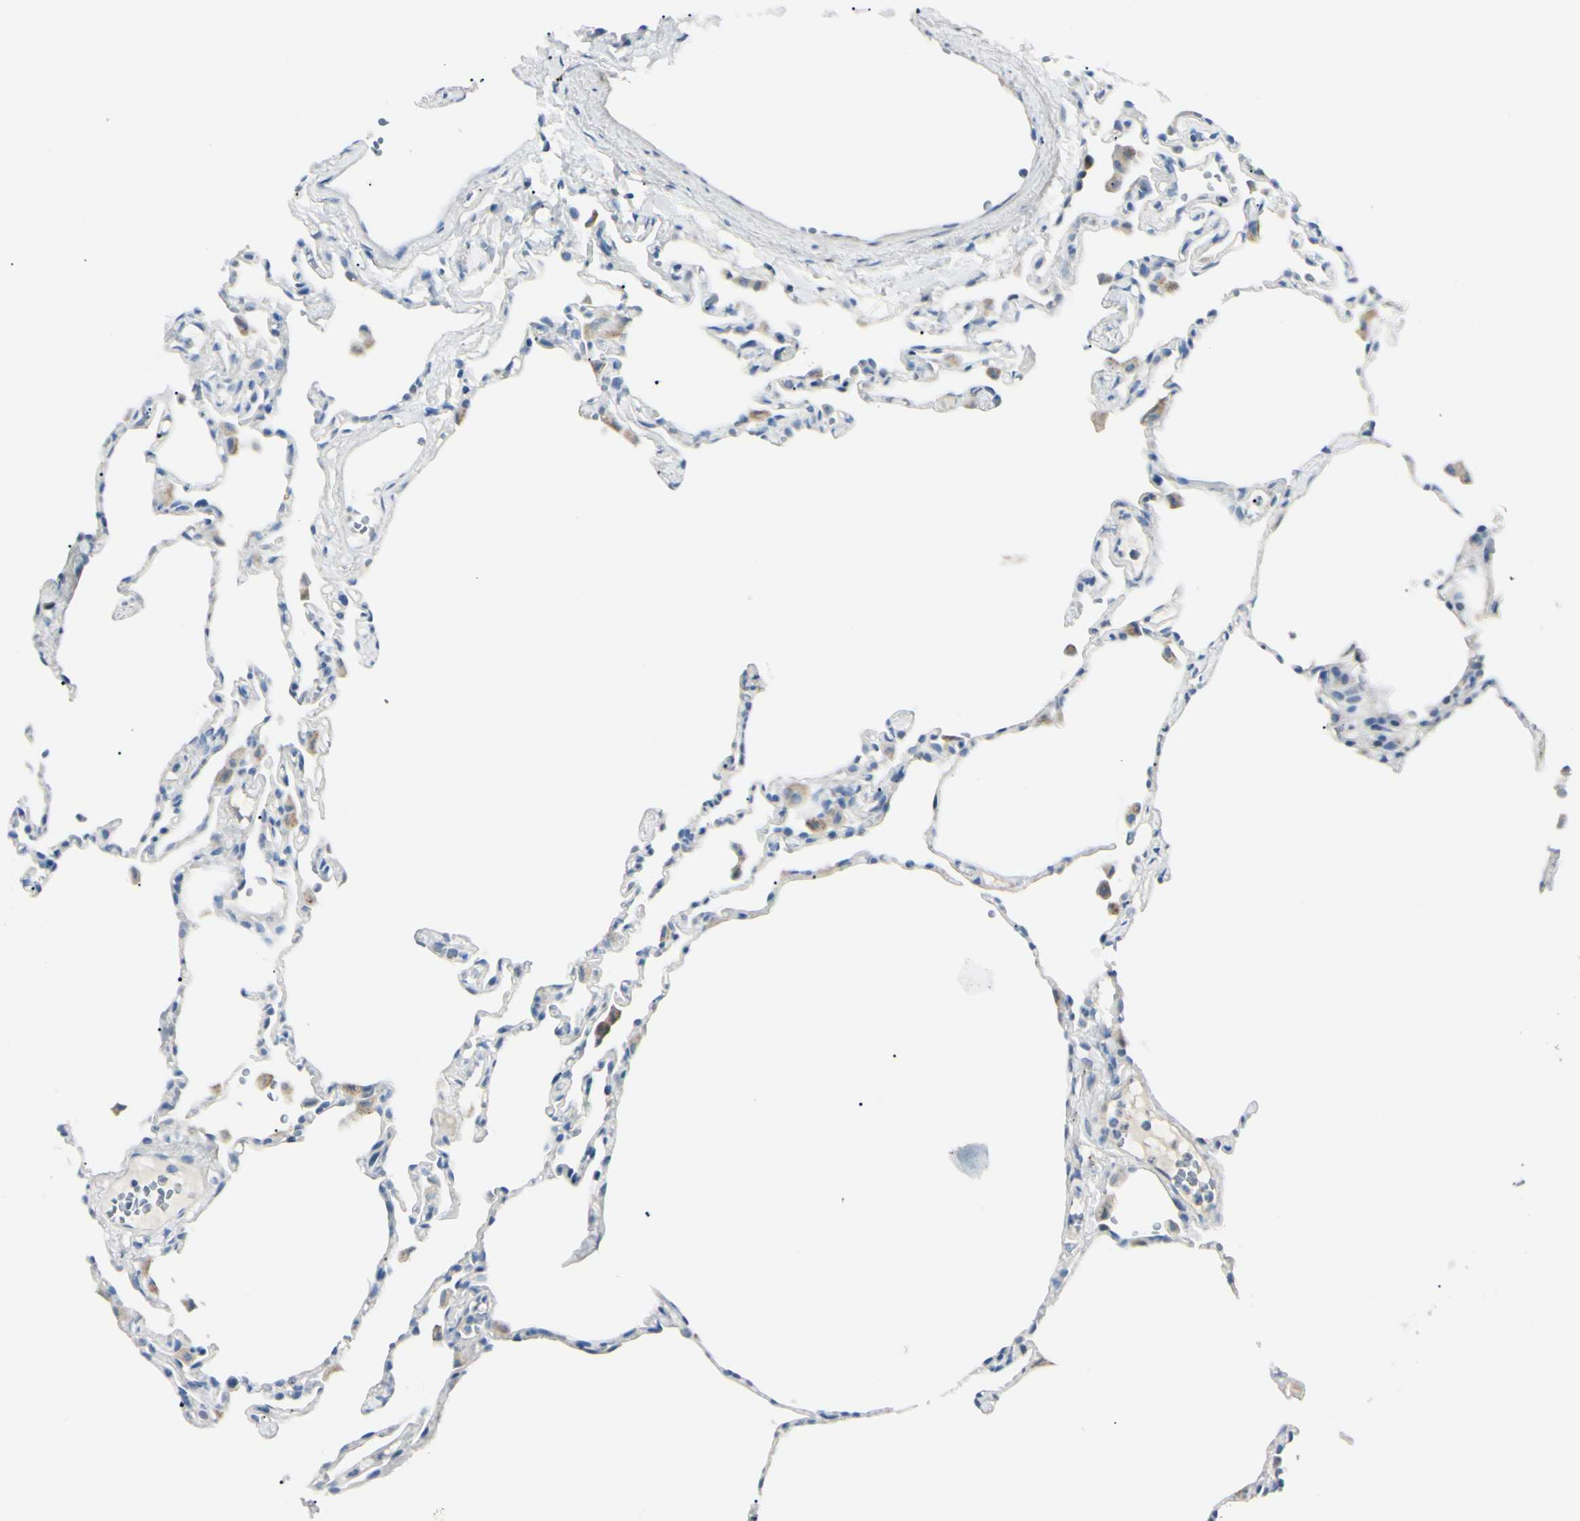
{"staining": {"intensity": "negative", "quantity": "none", "location": "none"}, "tissue": "lung", "cell_type": "Alveolar cells", "image_type": "normal", "snomed": [{"axis": "morphology", "description": "Normal tissue, NOS"}, {"axis": "topography", "description": "Lung"}], "caption": "Immunohistochemistry photomicrograph of benign lung: human lung stained with DAB reveals no significant protein staining in alveolar cells.", "gene": "FOLH1", "patient": {"sex": "female", "age": 49}}